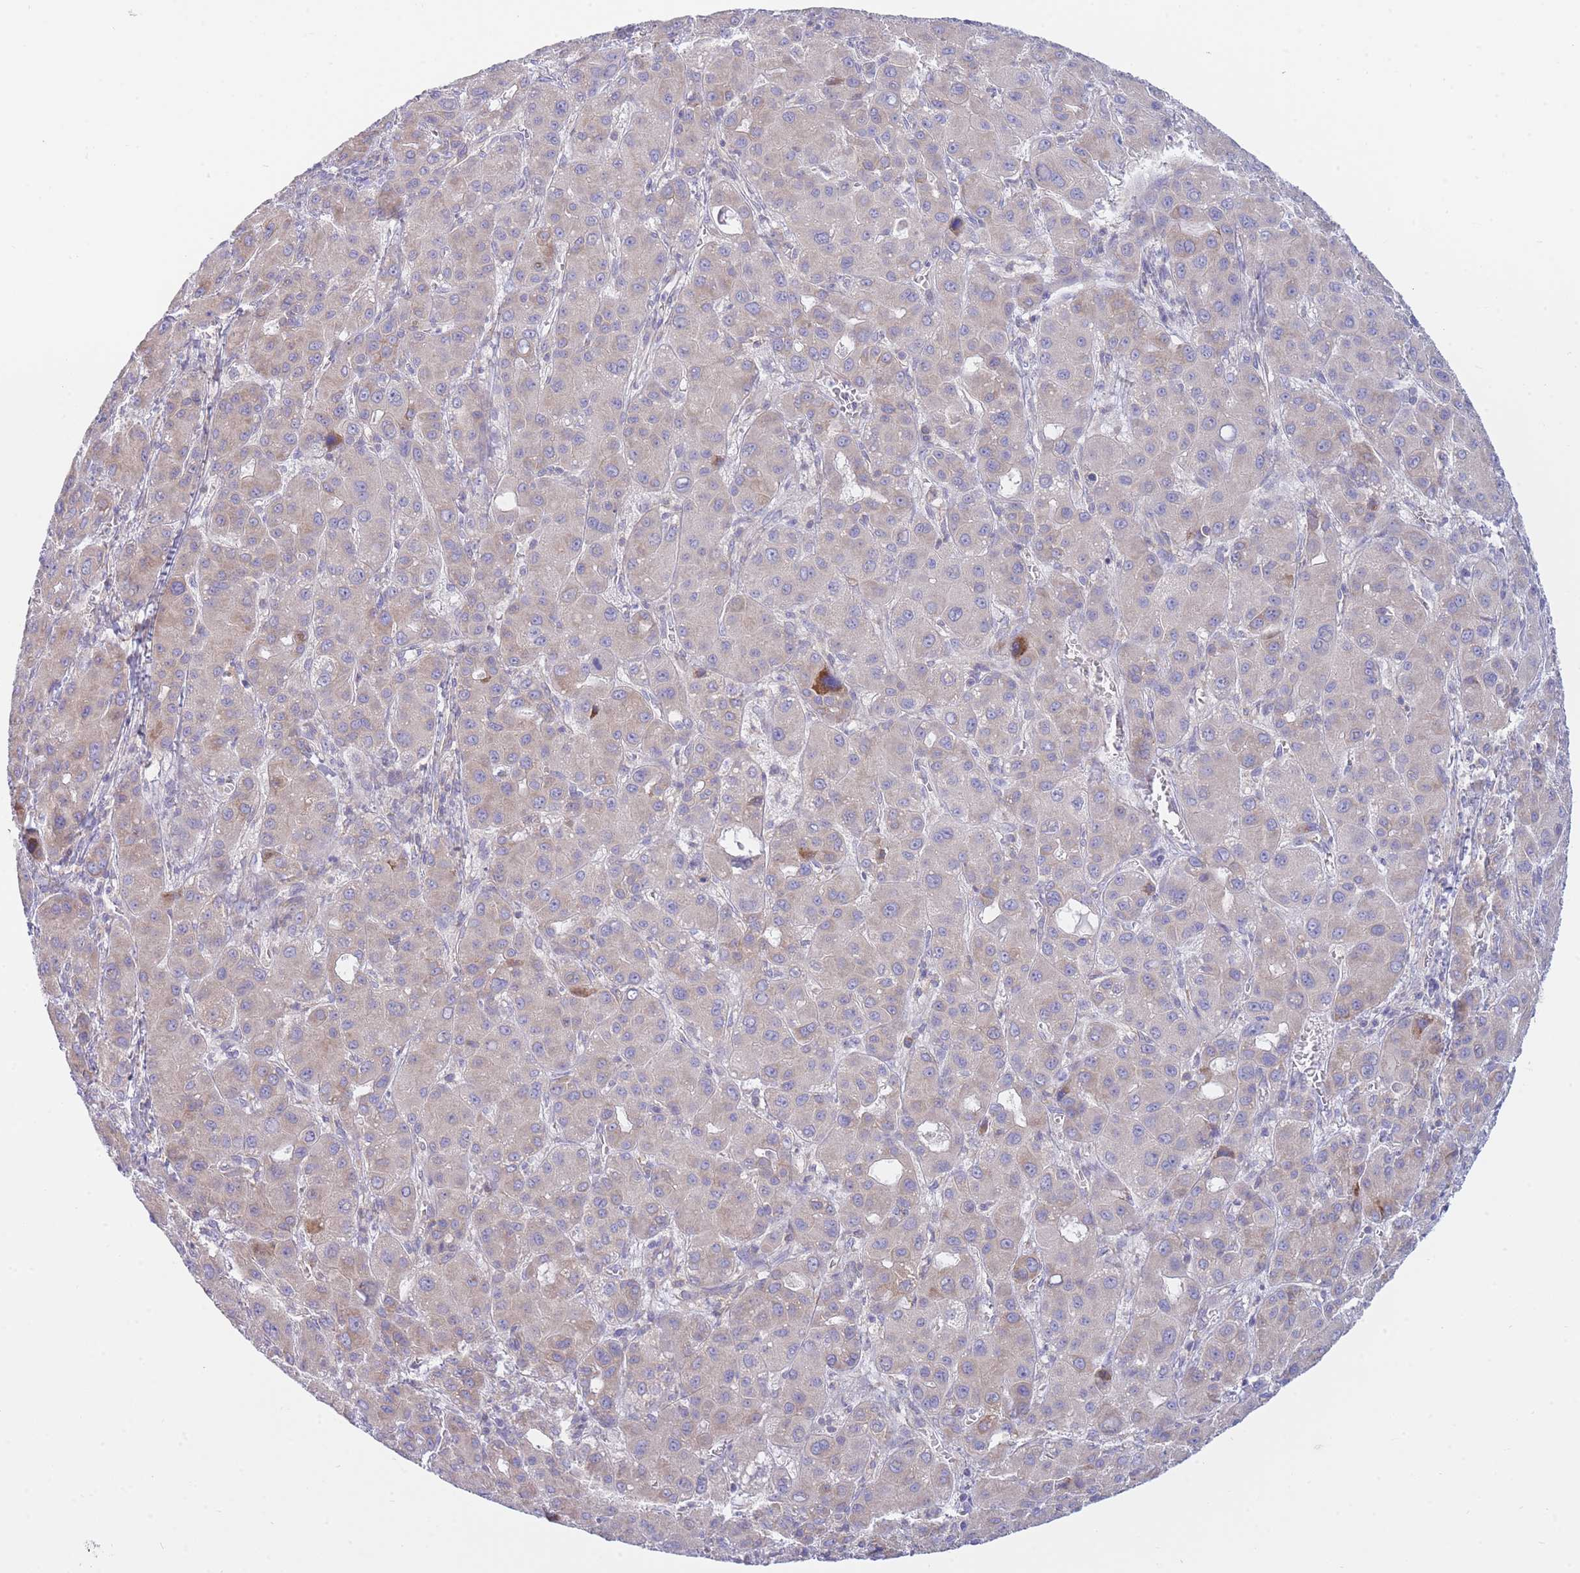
{"staining": {"intensity": "negative", "quantity": "none", "location": "none"}, "tissue": "liver cancer", "cell_type": "Tumor cells", "image_type": "cancer", "snomed": [{"axis": "morphology", "description": "Carcinoma, Hepatocellular, NOS"}, {"axis": "topography", "description": "Liver"}], "caption": "A photomicrograph of human liver cancer is negative for staining in tumor cells.", "gene": "SH2B2", "patient": {"sex": "male", "age": 55}}